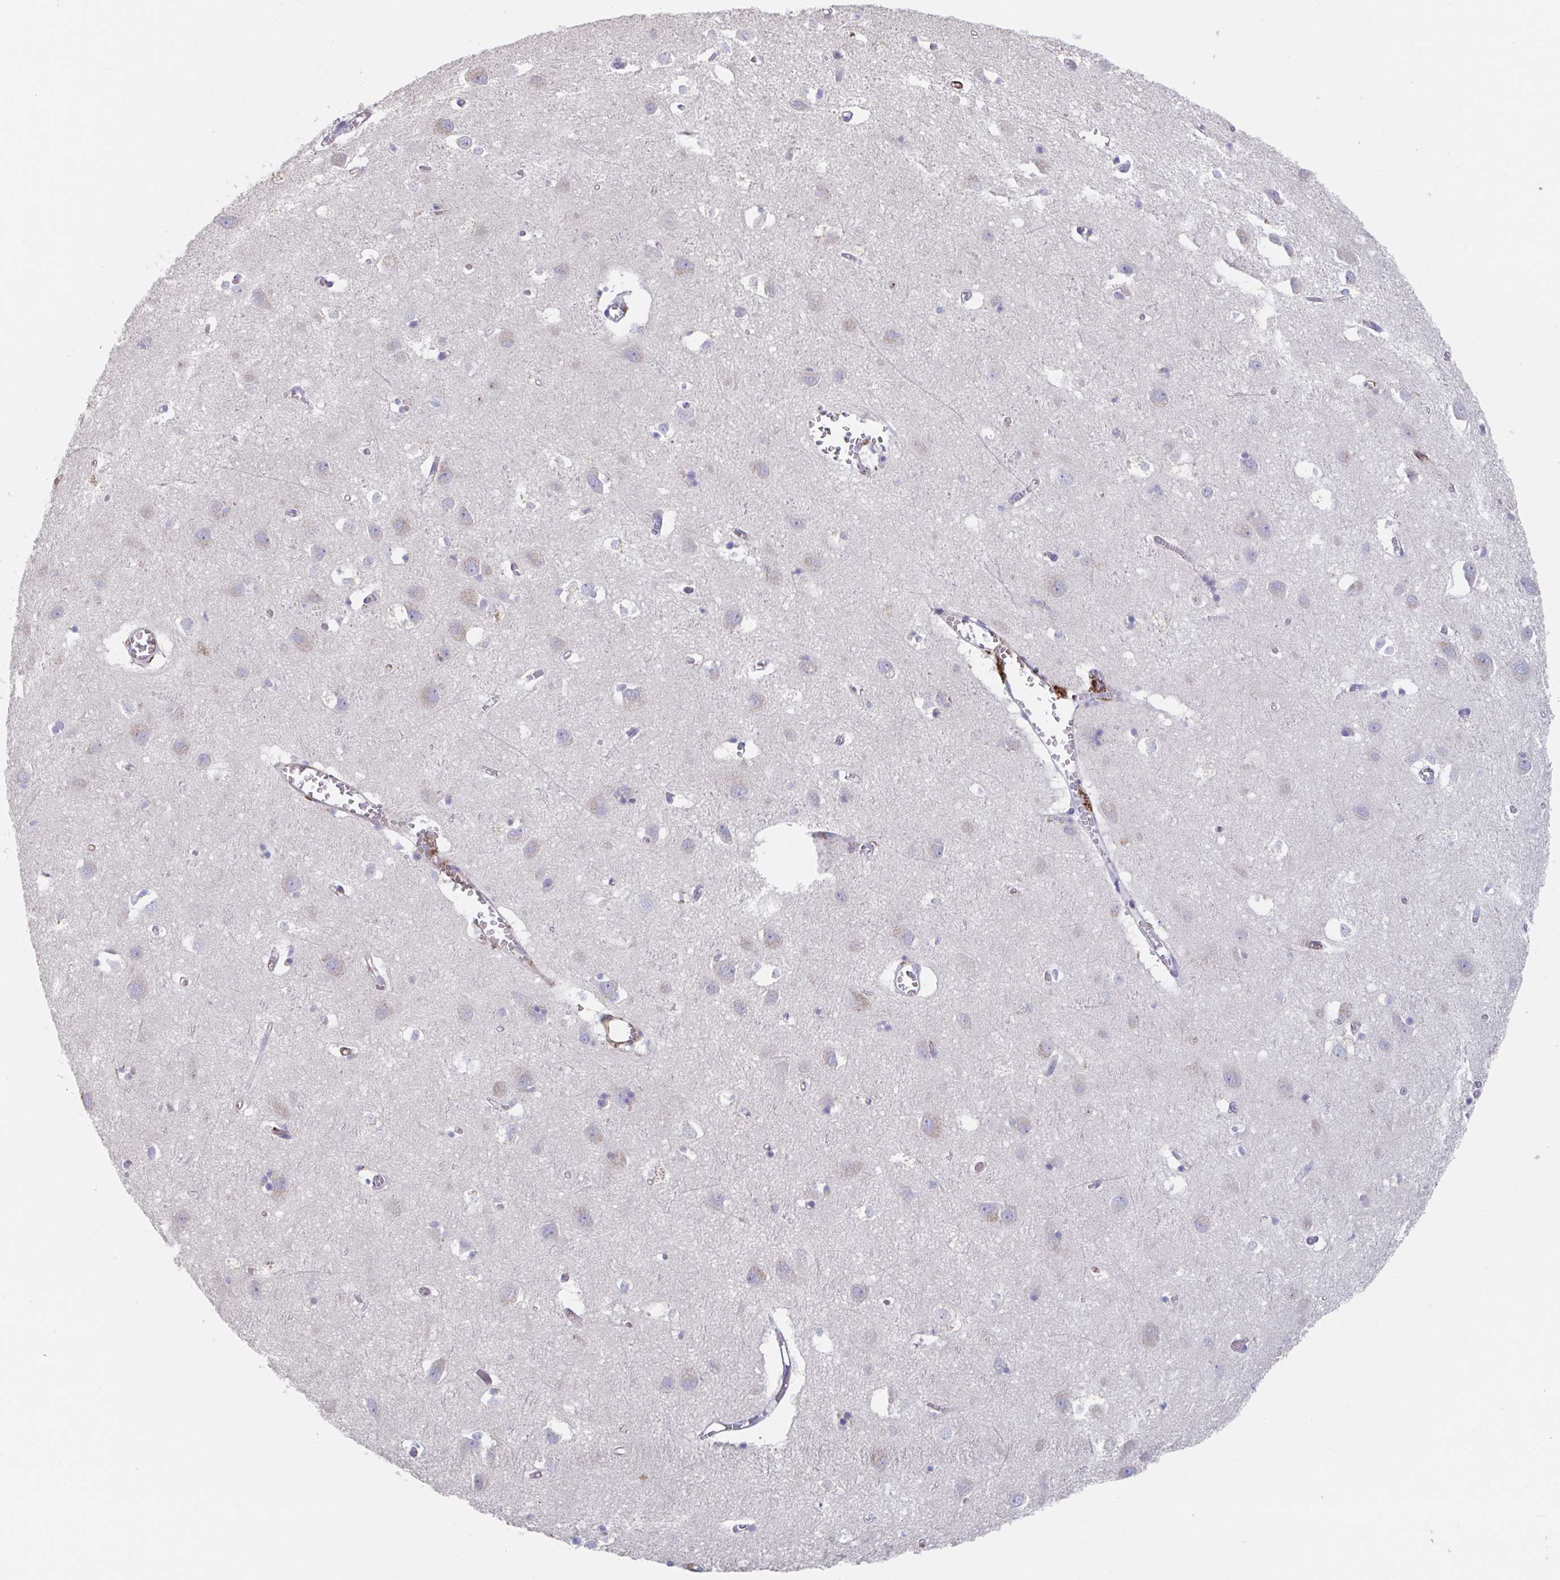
{"staining": {"intensity": "moderate", "quantity": "25%-75%", "location": "cytoplasmic/membranous"}, "tissue": "cerebral cortex", "cell_type": "Endothelial cells", "image_type": "normal", "snomed": [{"axis": "morphology", "description": "Normal tissue, NOS"}, {"axis": "topography", "description": "Cerebral cortex"}], "caption": "The image displays staining of unremarkable cerebral cortex, revealing moderate cytoplasmic/membranous protein staining (brown color) within endothelial cells.", "gene": "KCNK5", "patient": {"sex": "male", "age": 70}}